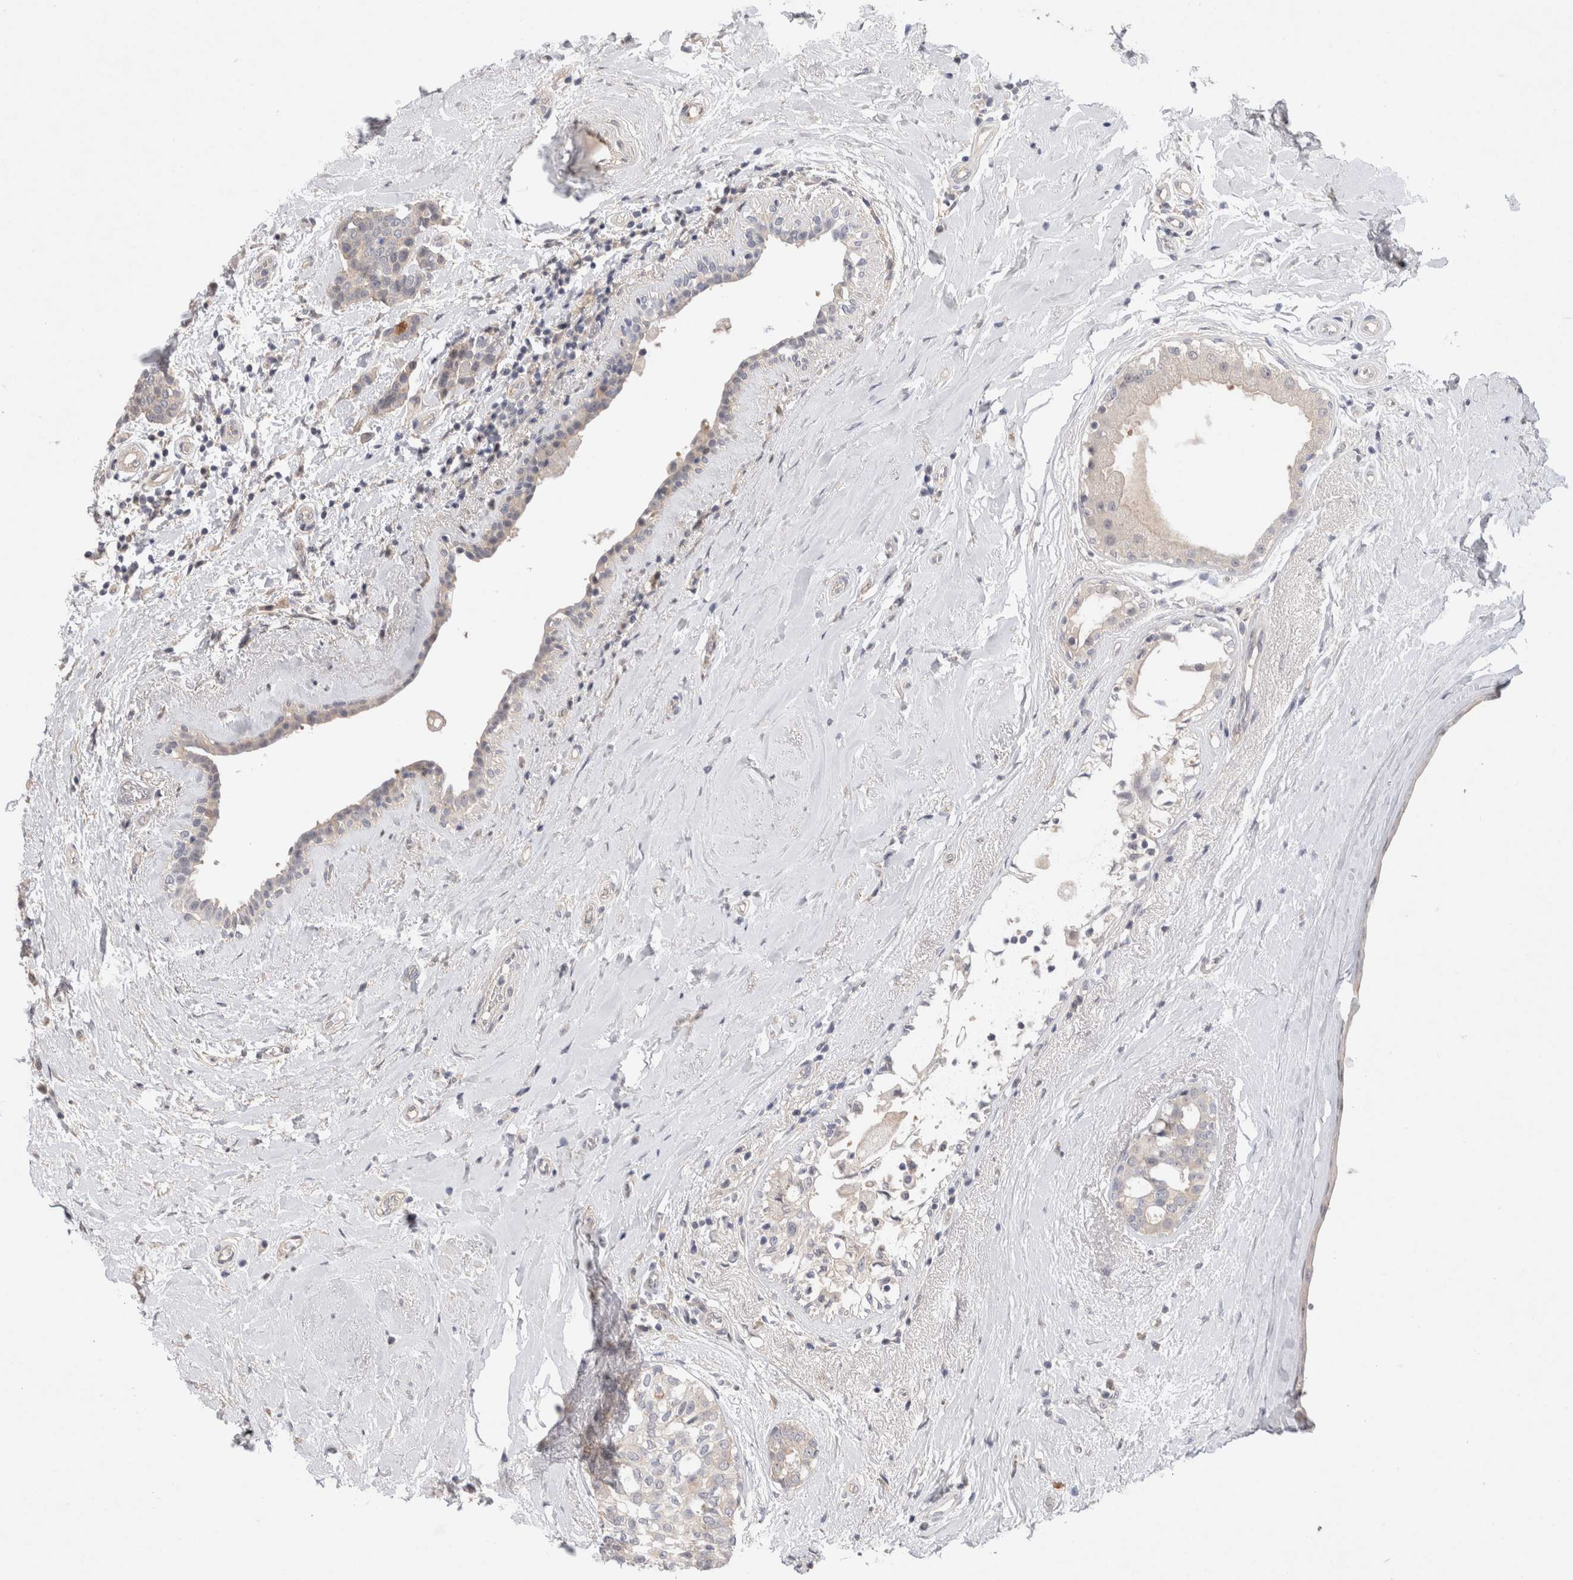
{"staining": {"intensity": "negative", "quantity": "none", "location": "none"}, "tissue": "breast cancer", "cell_type": "Tumor cells", "image_type": "cancer", "snomed": [{"axis": "morphology", "description": "Duct carcinoma"}, {"axis": "topography", "description": "Breast"}], "caption": "Tumor cells are negative for protein expression in human invasive ductal carcinoma (breast).", "gene": "CERS3", "patient": {"sex": "female", "age": 55}}